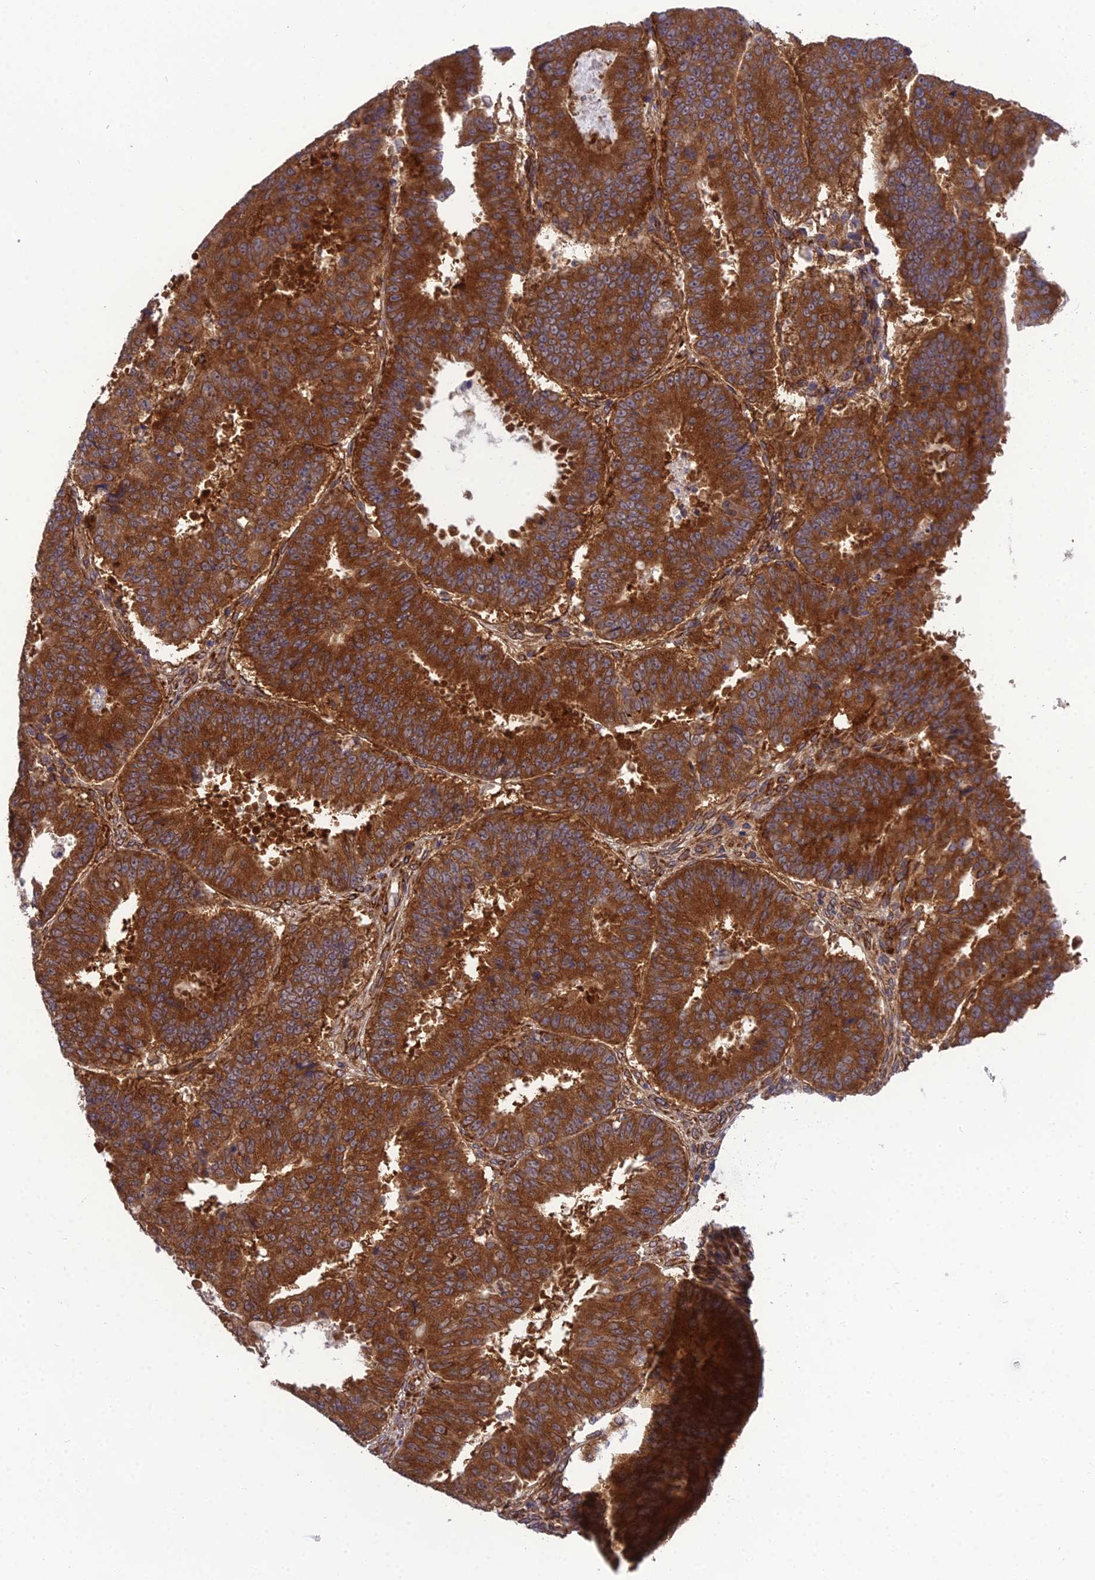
{"staining": {"intensity": "strong", "quantity": ">75%", "location": "cytoplasmic/membranous"}, "tissue": "ovarian cancer", "cell_type": "Tumor cells", "image_type": "cancer", "snomed": [{"axis": "morphology", "description": "Carcinoma, endometroid"}, {"axis": "topography", "description": "Appendix"}, {"axis": "topography", "description": "Ovary"}], "caption": "Immunohistochemical staining of endometroid carcinoma (ovarian) exhibits high levels of strong cytoplasmic/membranous positivity in approximately >75% of tumor cells.", "gene": "DHCR7", "patient": {"sex": "female", "age": 42}}